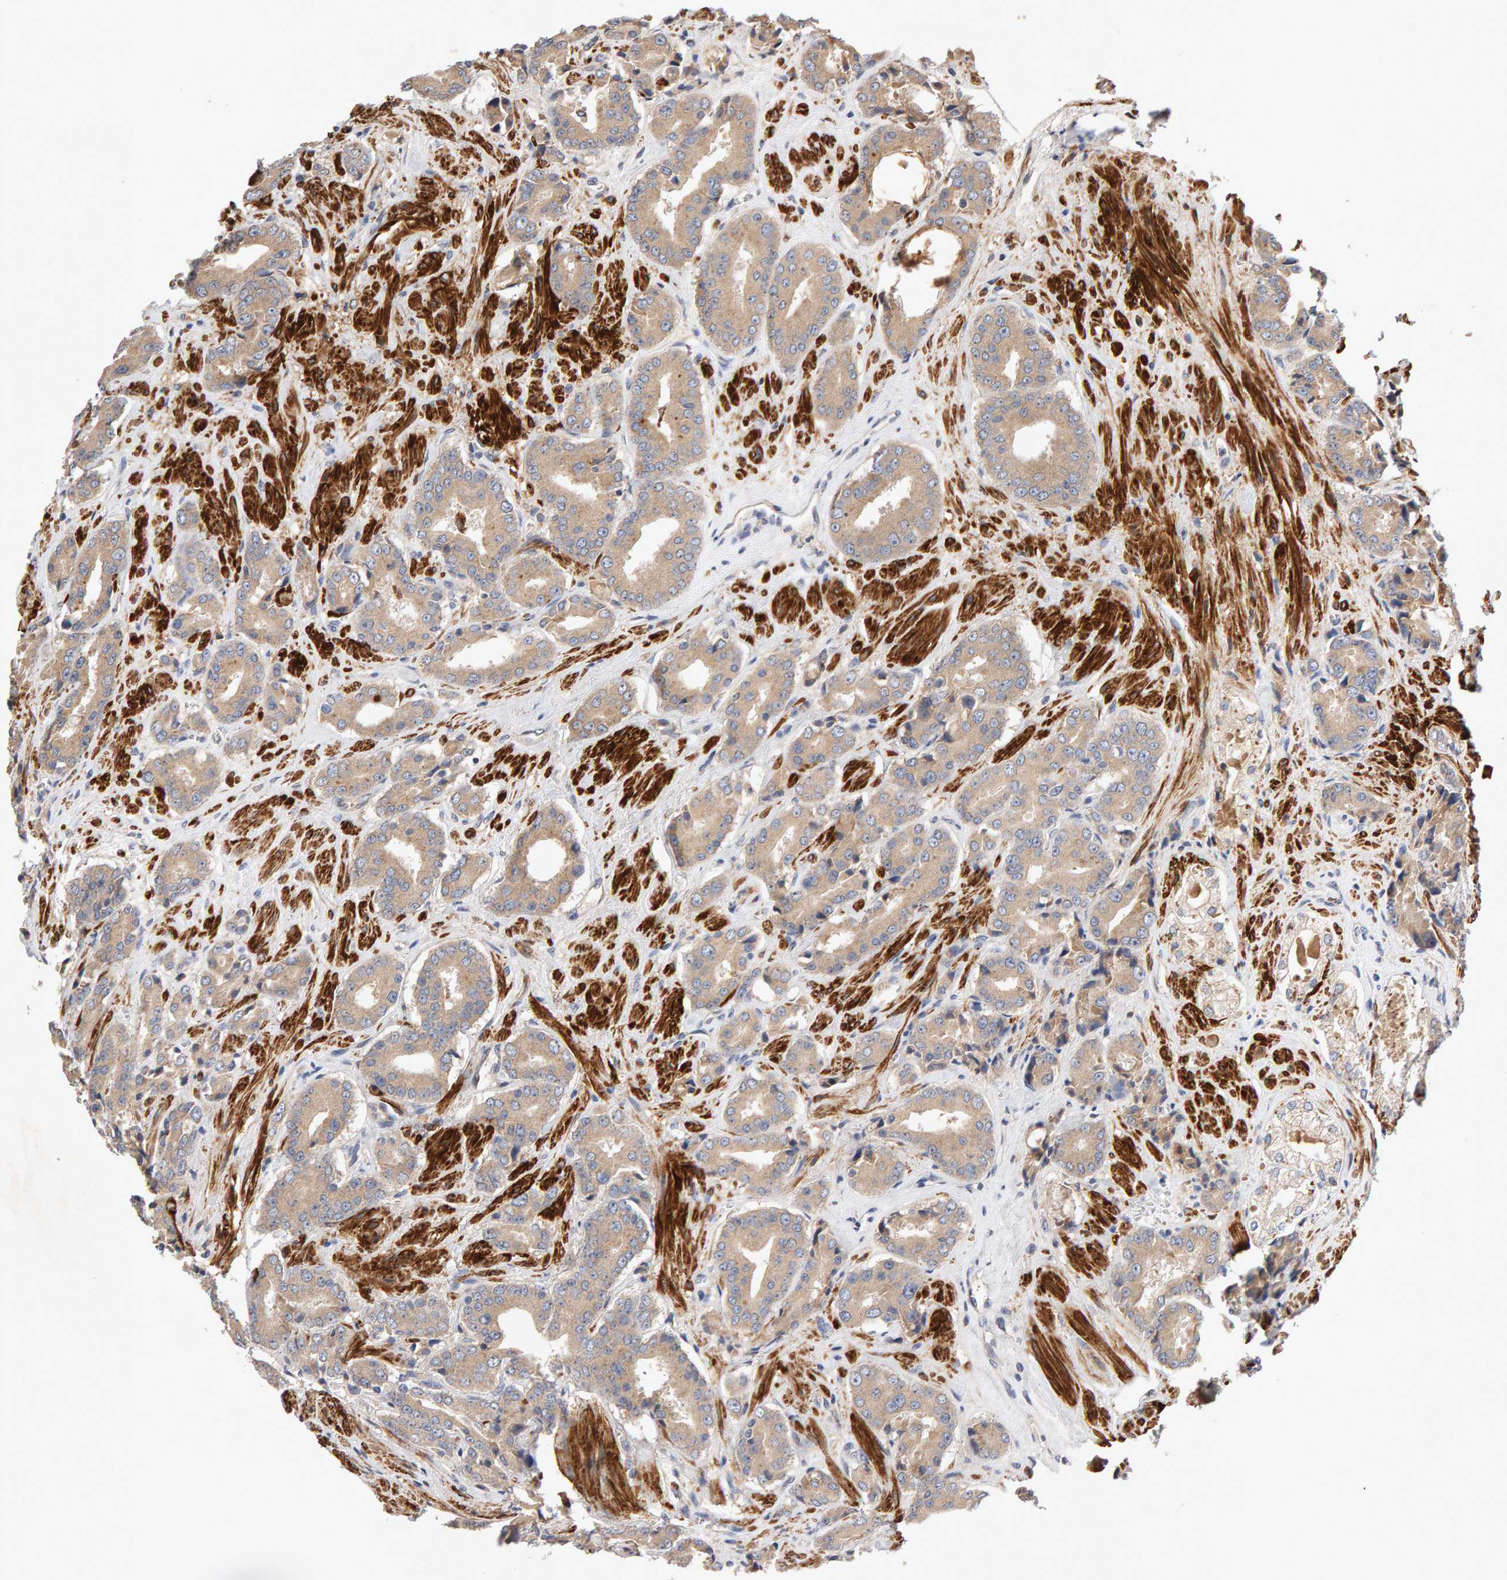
{"staining": {"intensity": "weak", "quantity": ">75%", "location": "cytoplasmic/membranous"}, "tissue": "prostate cancer", "cell_type": "Tumor cells", "image_type": "cancer", "snomed": [{"axis": "morphology", "description": "Adenocarcinoma, High grade"}, {"axis": "topography", "description": "Prostate"}], "caption": "Immunohistochemical staining of human high-grade adenocarcinoma (prostate) shows low levels of weak cytoplasmic/membranous staining in about >75% of tumor cells. The staining was performed using DAB (3,3'-diaminobenzidine), with brown indicating positive protein expression. Nuclei are stained blue with hematoxylin.", "gene": "RNF19A", "patient": {"sex": "male", "age": 71}}